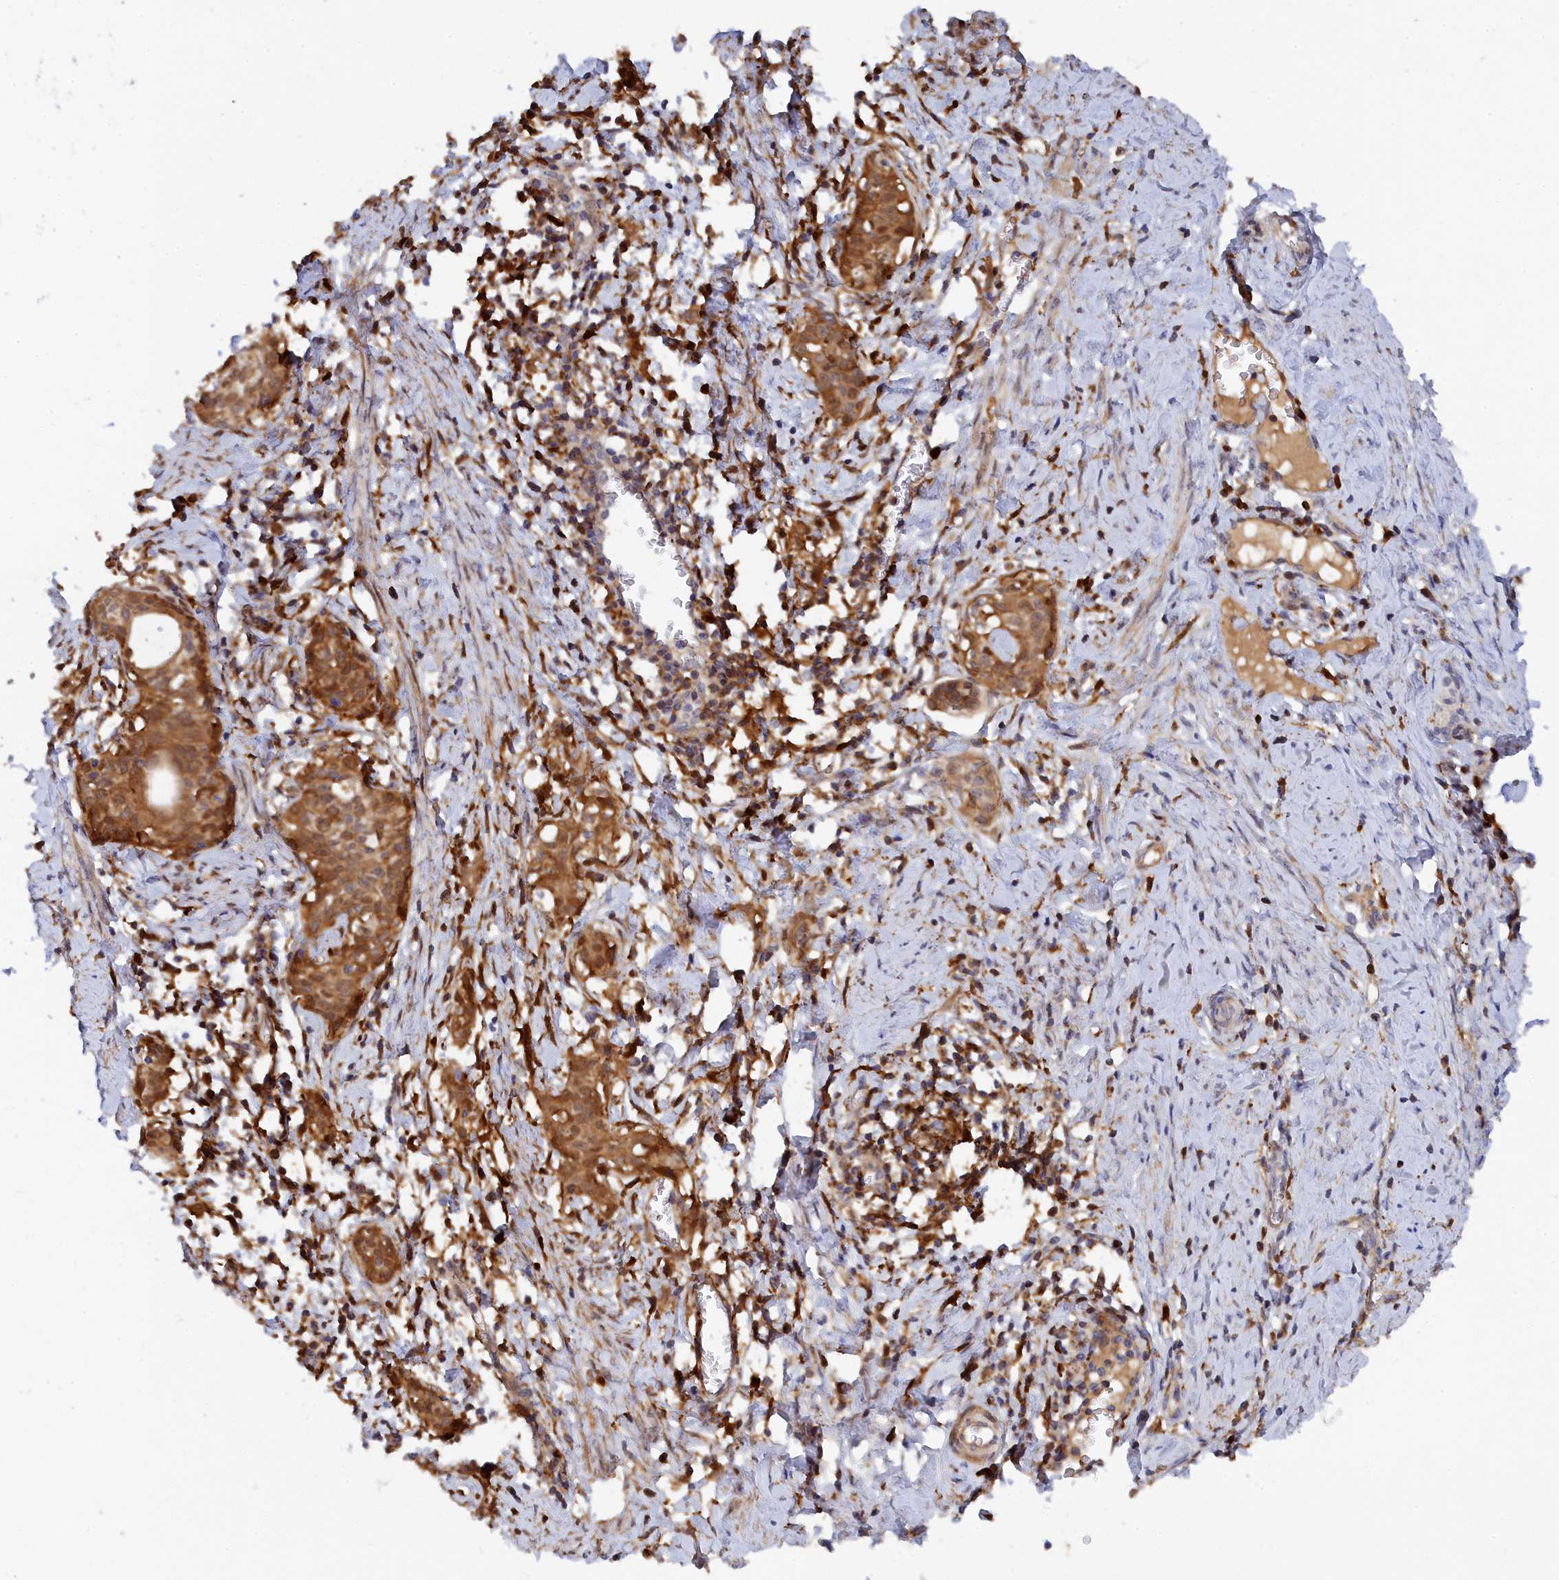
{"staining": {"intensity": "moderate", "quantity": ">75%", "location": "cytoplasmic/membranous,nuclear"}, "tissue": "cervical cancer", "cell_type": "Tumor cells", "image_type": "cancer", "snomed": [{"axis": "morphology", "description": "Squamous cell carcinoma, NOS"}, {"axis": "topography", "description": "Cervix"}], "caption": "Immunohistochemistry of cervical cancer shows medium levels of moderate cytoplasmic/membranous and nuclear staining in about >75% of tumor cells. The staining was performed using DAB to visualize the protein expression in brown, while the nuclei were stained in blue with hematoxylin (Magnification: 20x).", "gene": "SPATA5L1", "patient": {"sex": "female", "age": 52}}